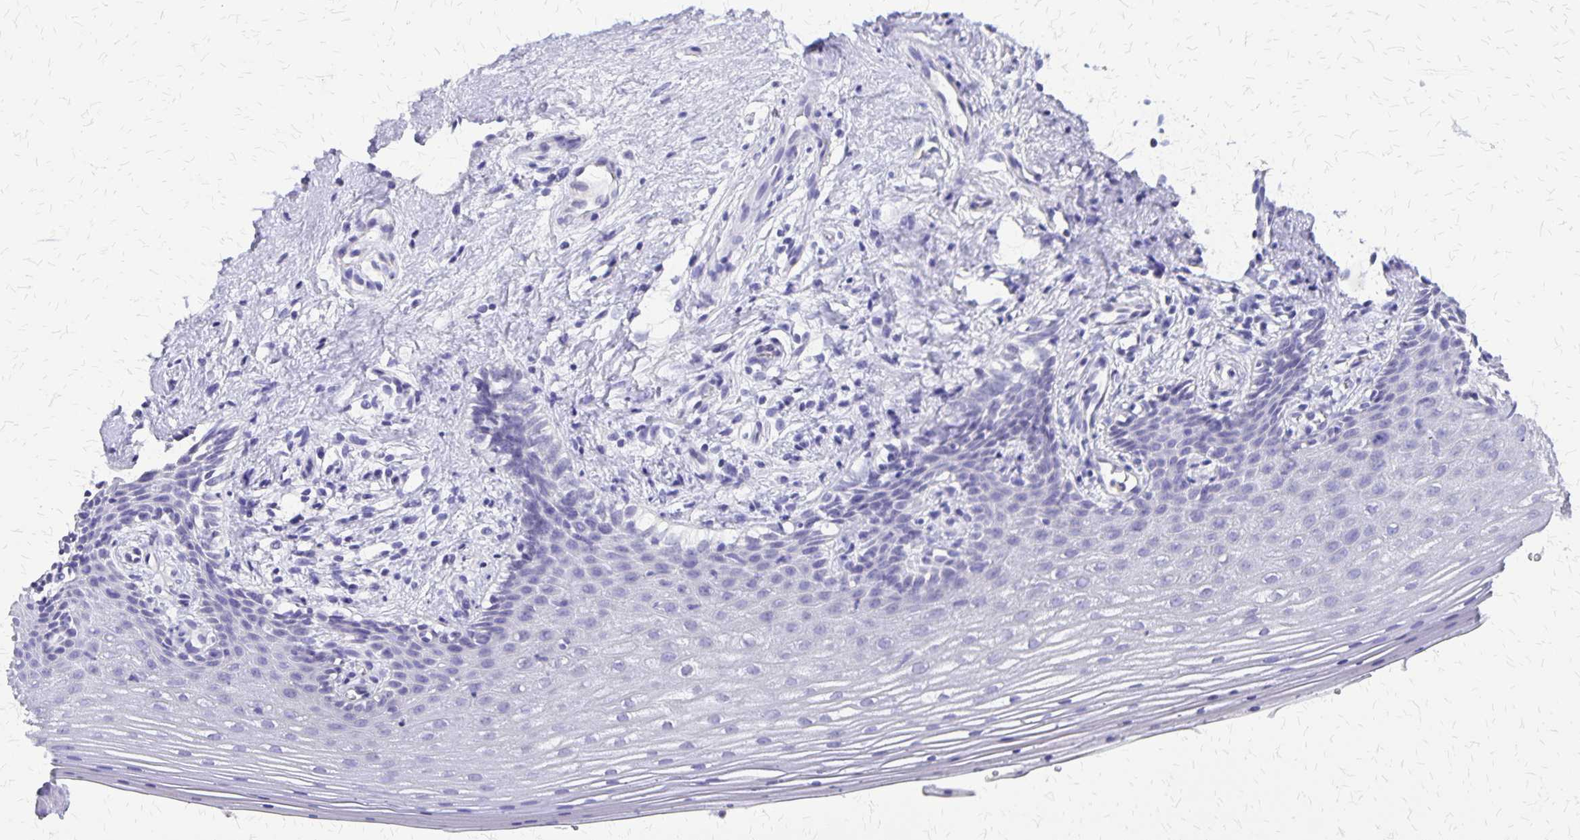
{"staining": {"intensity": "negative", "quantity": "none", "location": "none"}, "tissue": "vagina", "cell_type": "Squamous epithelial cells", "image_type": "normal", "snomed": [{"axis": "morphology", "description": "Normal tissue, NOS"}, {"axis": "topography", "description": "Vagina"}], "caption": "This is an immunohistochemistry (IHC) photomicrograph of normal vagina. There is no expression in squamous epithelial cells.", "gene": "SI", "patient": {"sex": "female", "age": 42}}